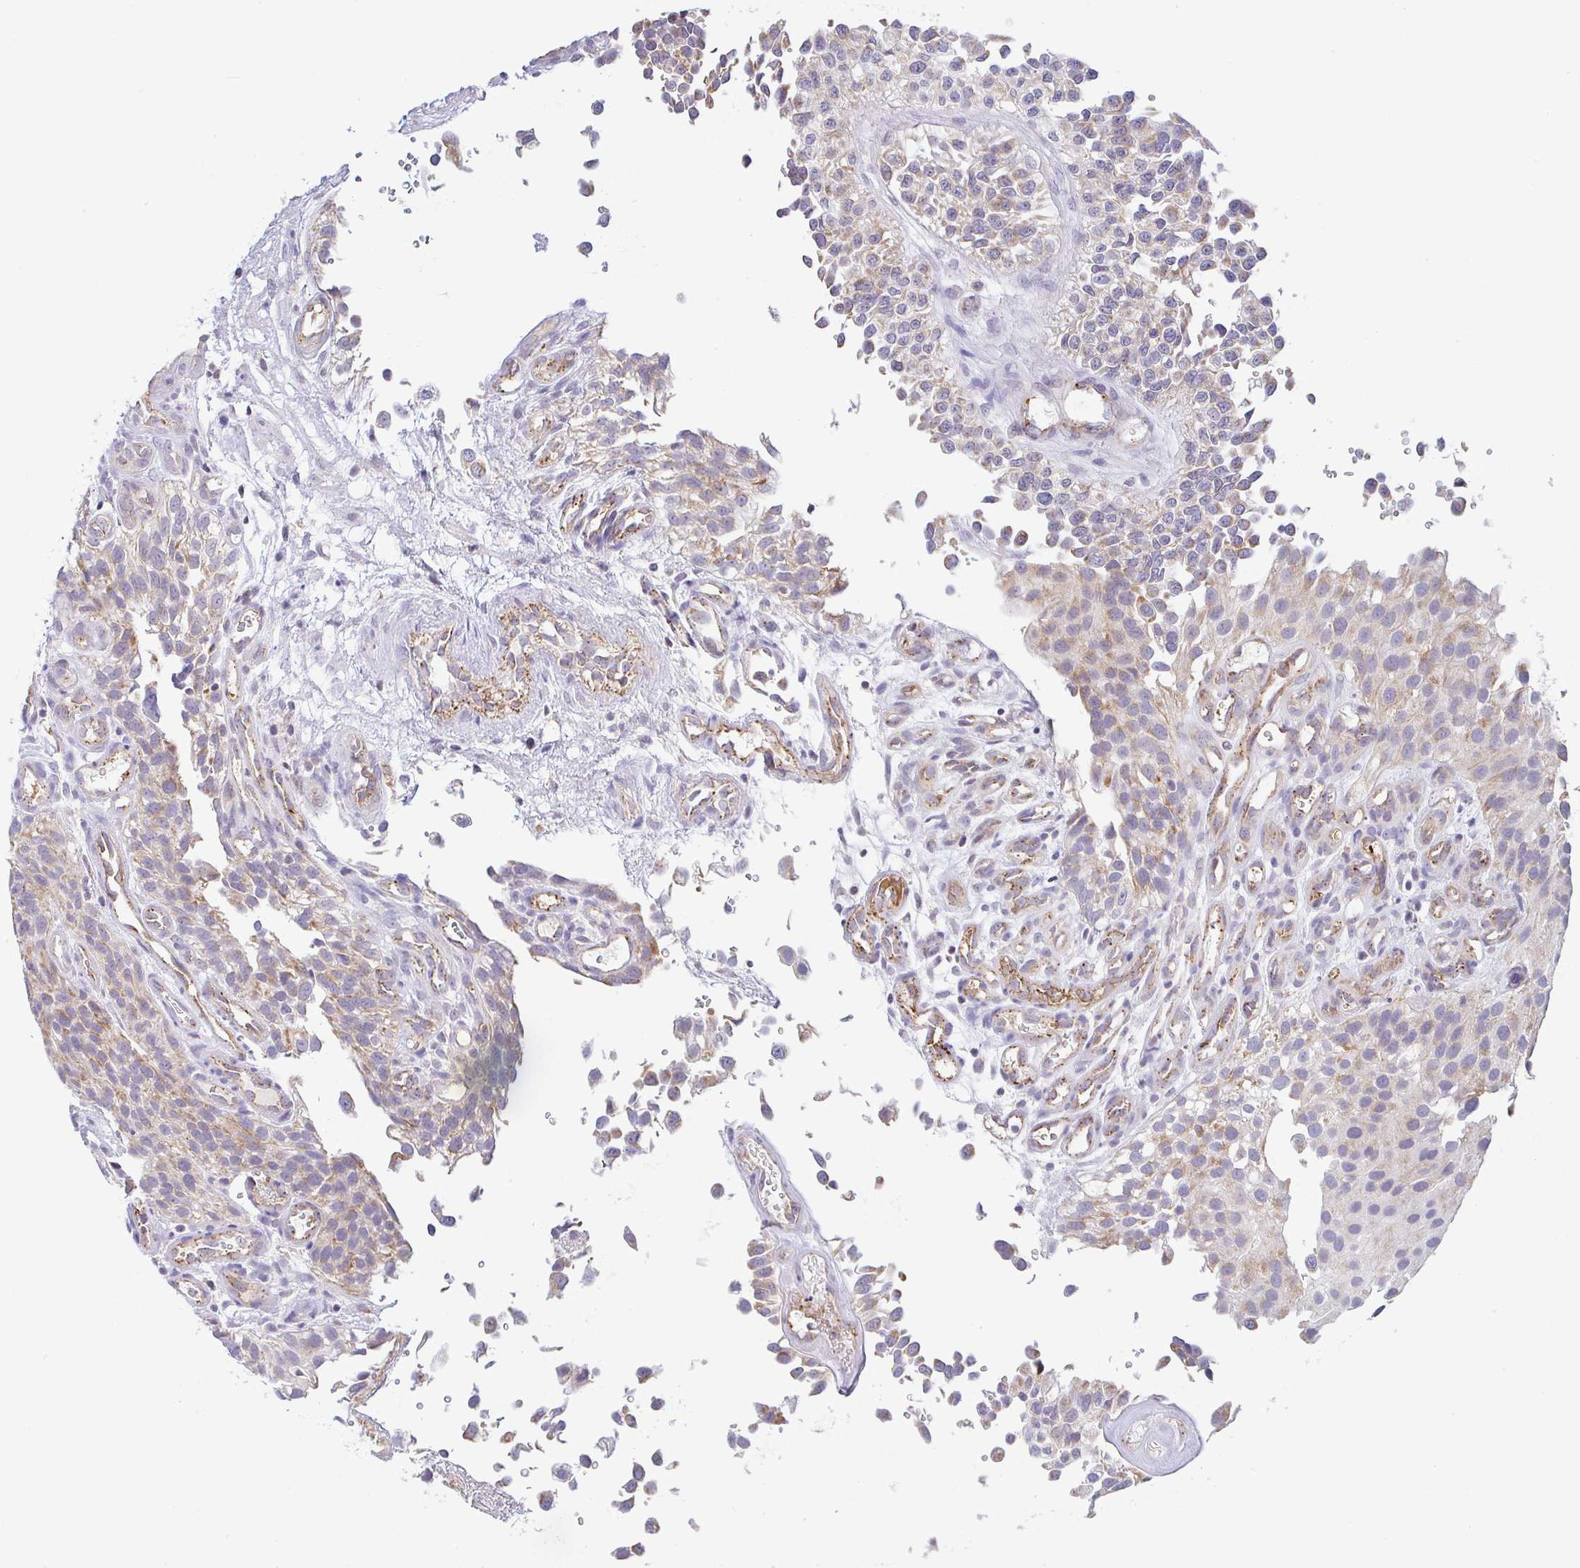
{"staining": {"intensity": "moderate", "quantity": "<25%", "location": "cytoplasmic/membranous"}, "tissue": "urothelial cancer", "cell_type": "Tumor cells", "image_type": "cancer", "snomed": [{"axis": "morphology", "description": "Urothelial carcinoma, NOS"}, {"axis": "topography", "description": "Urinary bladder"}], "caption": "DAB immunohistochemical staining of human urothelial cancer exhibits moderate cytoplasmic/membranous protein expression in about <25% of tumor cells. The staining was performed using DAB, with brown indicating positive protein expression. Nuclei are stained blue with hematoxylin.", "gene": "PLCD4", "patient": {"sex": "male", "age": 87}}